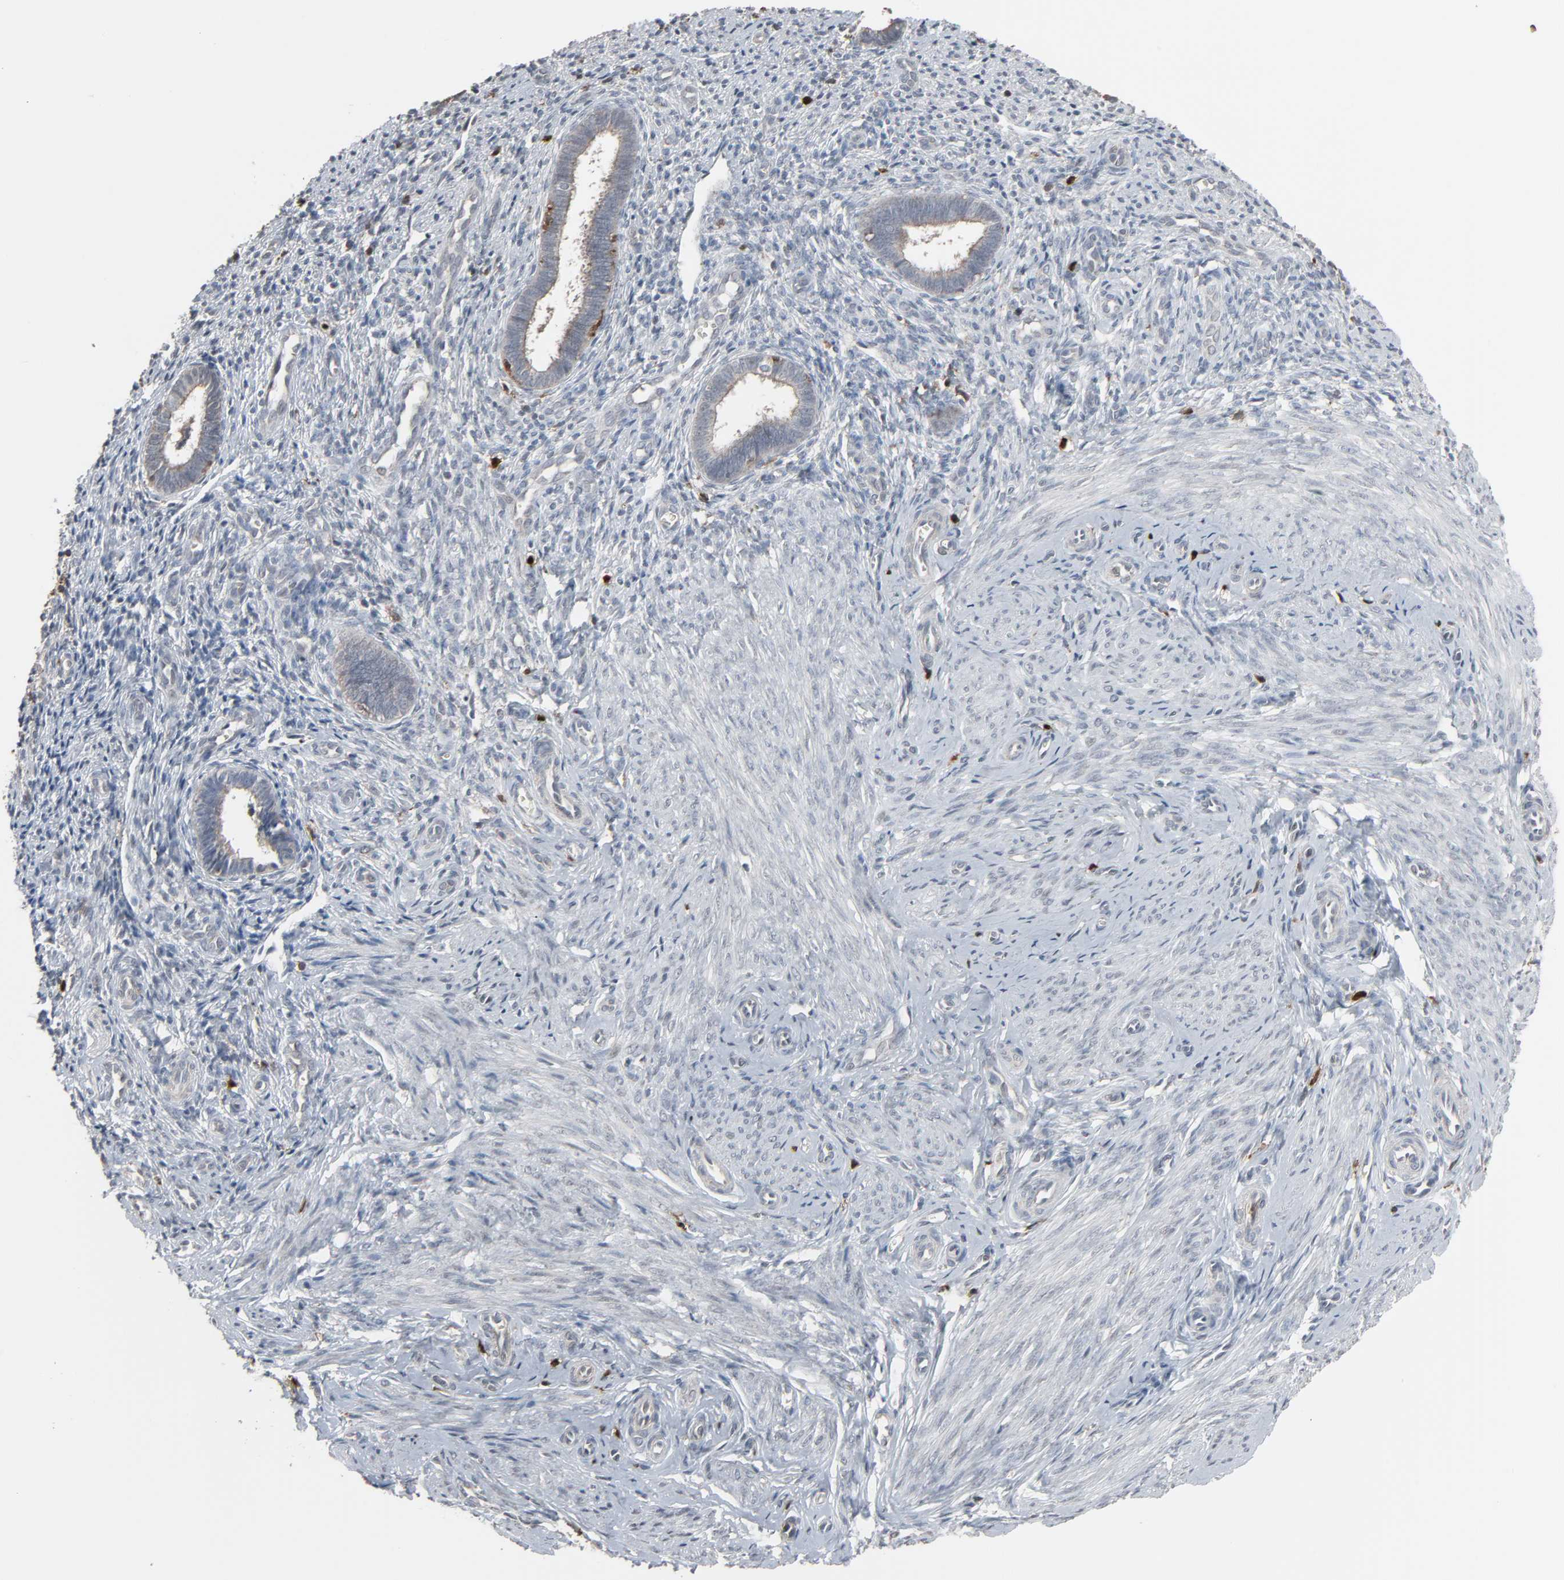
{"staining": {"intensity": "strong", "quantity": "<25%", "location": "nuclear"}, "tissue": "endometrium", "cell_type": "Cells in endometrial stroma", "image_type": "normal", "snomed": [{"axis": "morphology", "description": "Normal tissue, NOS"}, {"axis": "topography", "description": "Endometrium"}], "caption": "Immunohistochemical staining of benign human endometrium exhibits <25% levels of strong nuclear protein staining in about <25% of cells in endometrial stroma.", "gene": "DOCK8", "patient": {"sex": "female", "age": 27}}